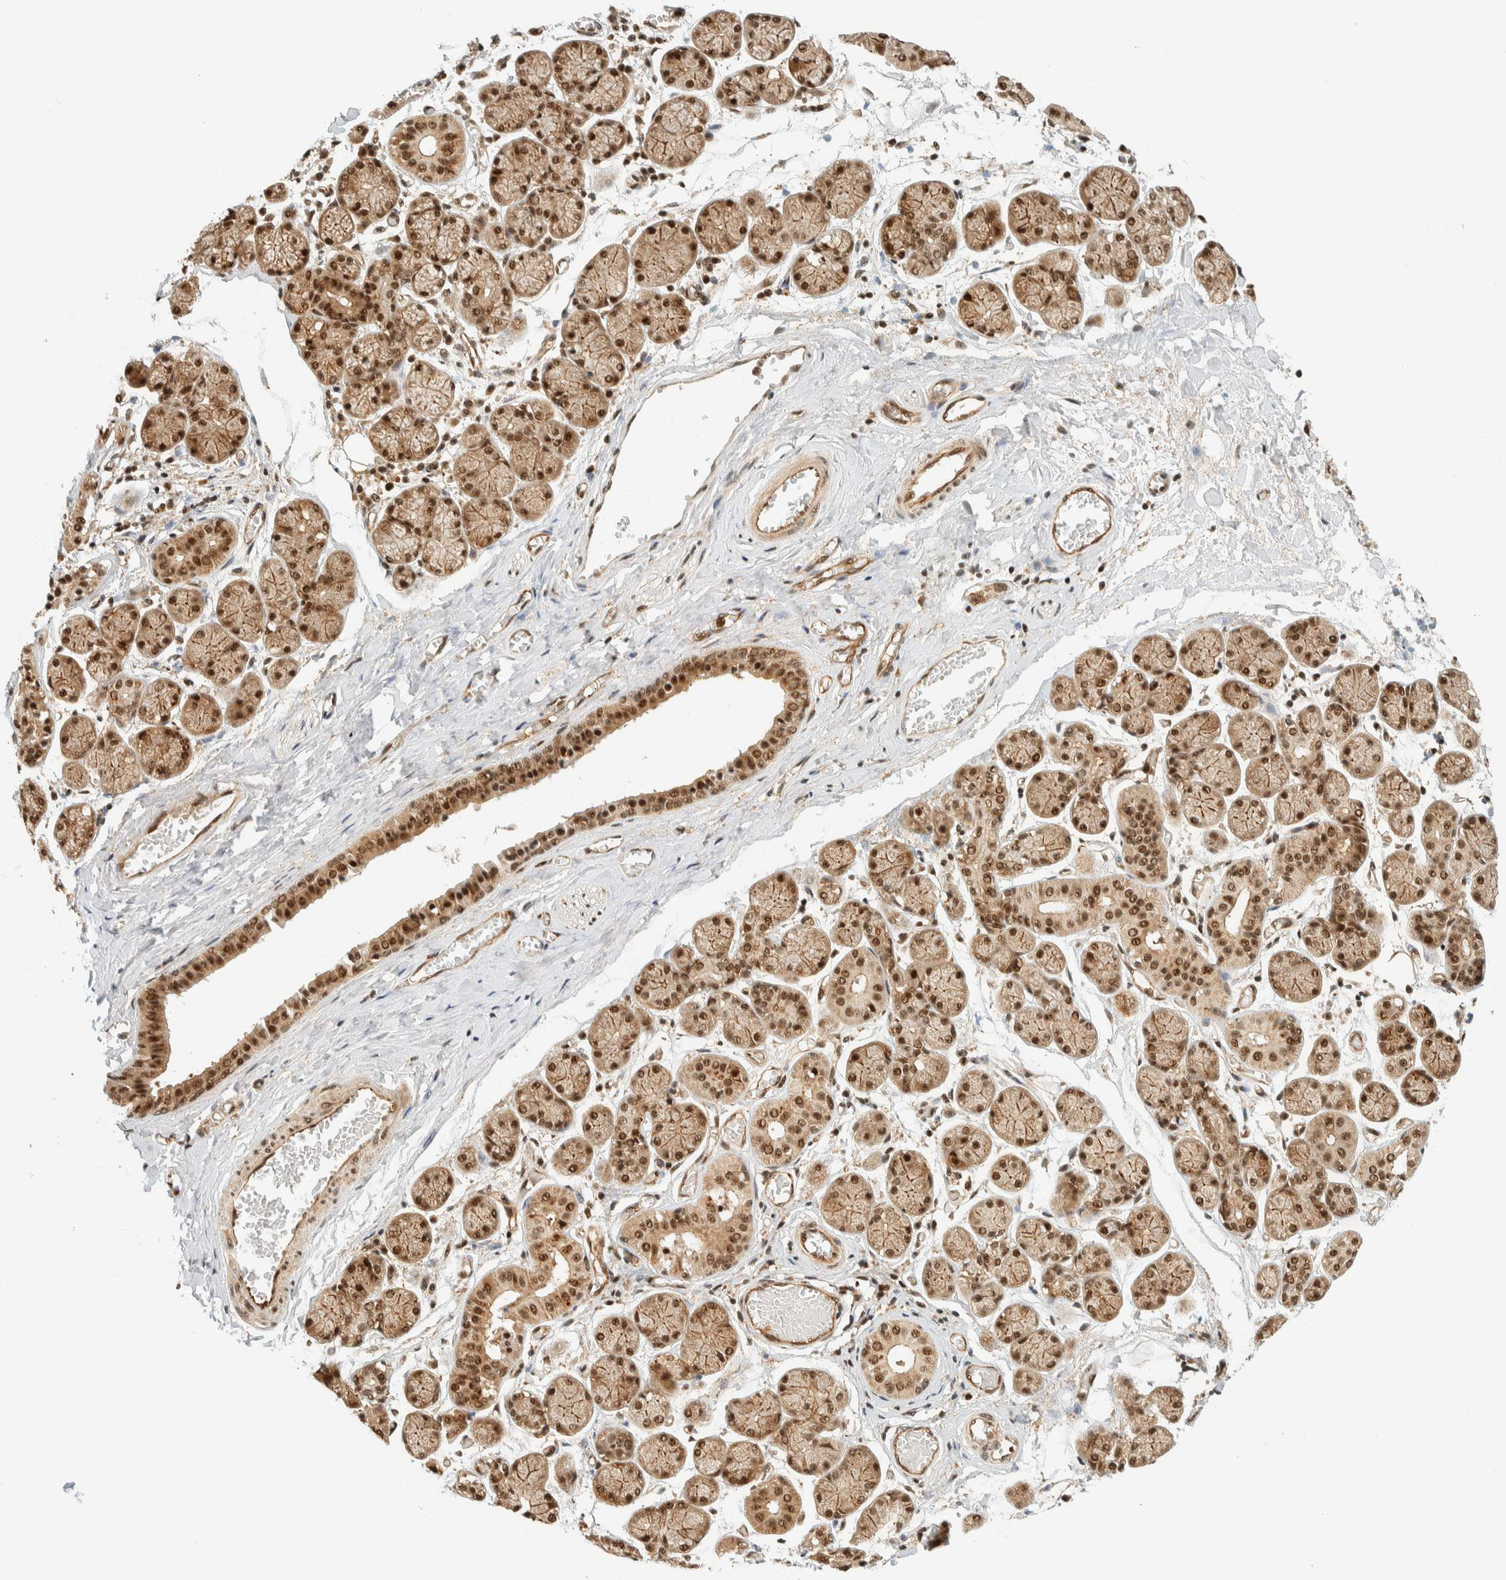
{"staining": {"intensity": "moderate", "quantity": ">75%", "location": "cytoplasmic/membranous,nuclear"}, "tissue": "salivary gland", "cell_type": "Glandular cells", "image_type": "normal", "snomed": [{"axis": "morphology", "description": "Normal tissue, NOS"}, {"axis": "topography", "description": "Salivary gland"}], "caption": "Moderate cytoplasmic/membranous,nuclear positivity is appreciated in about >75% of glandular cells in unremarkable salivary gland.", "gene": "SIK1", "patient": {"sex": "female", "age": 24}}